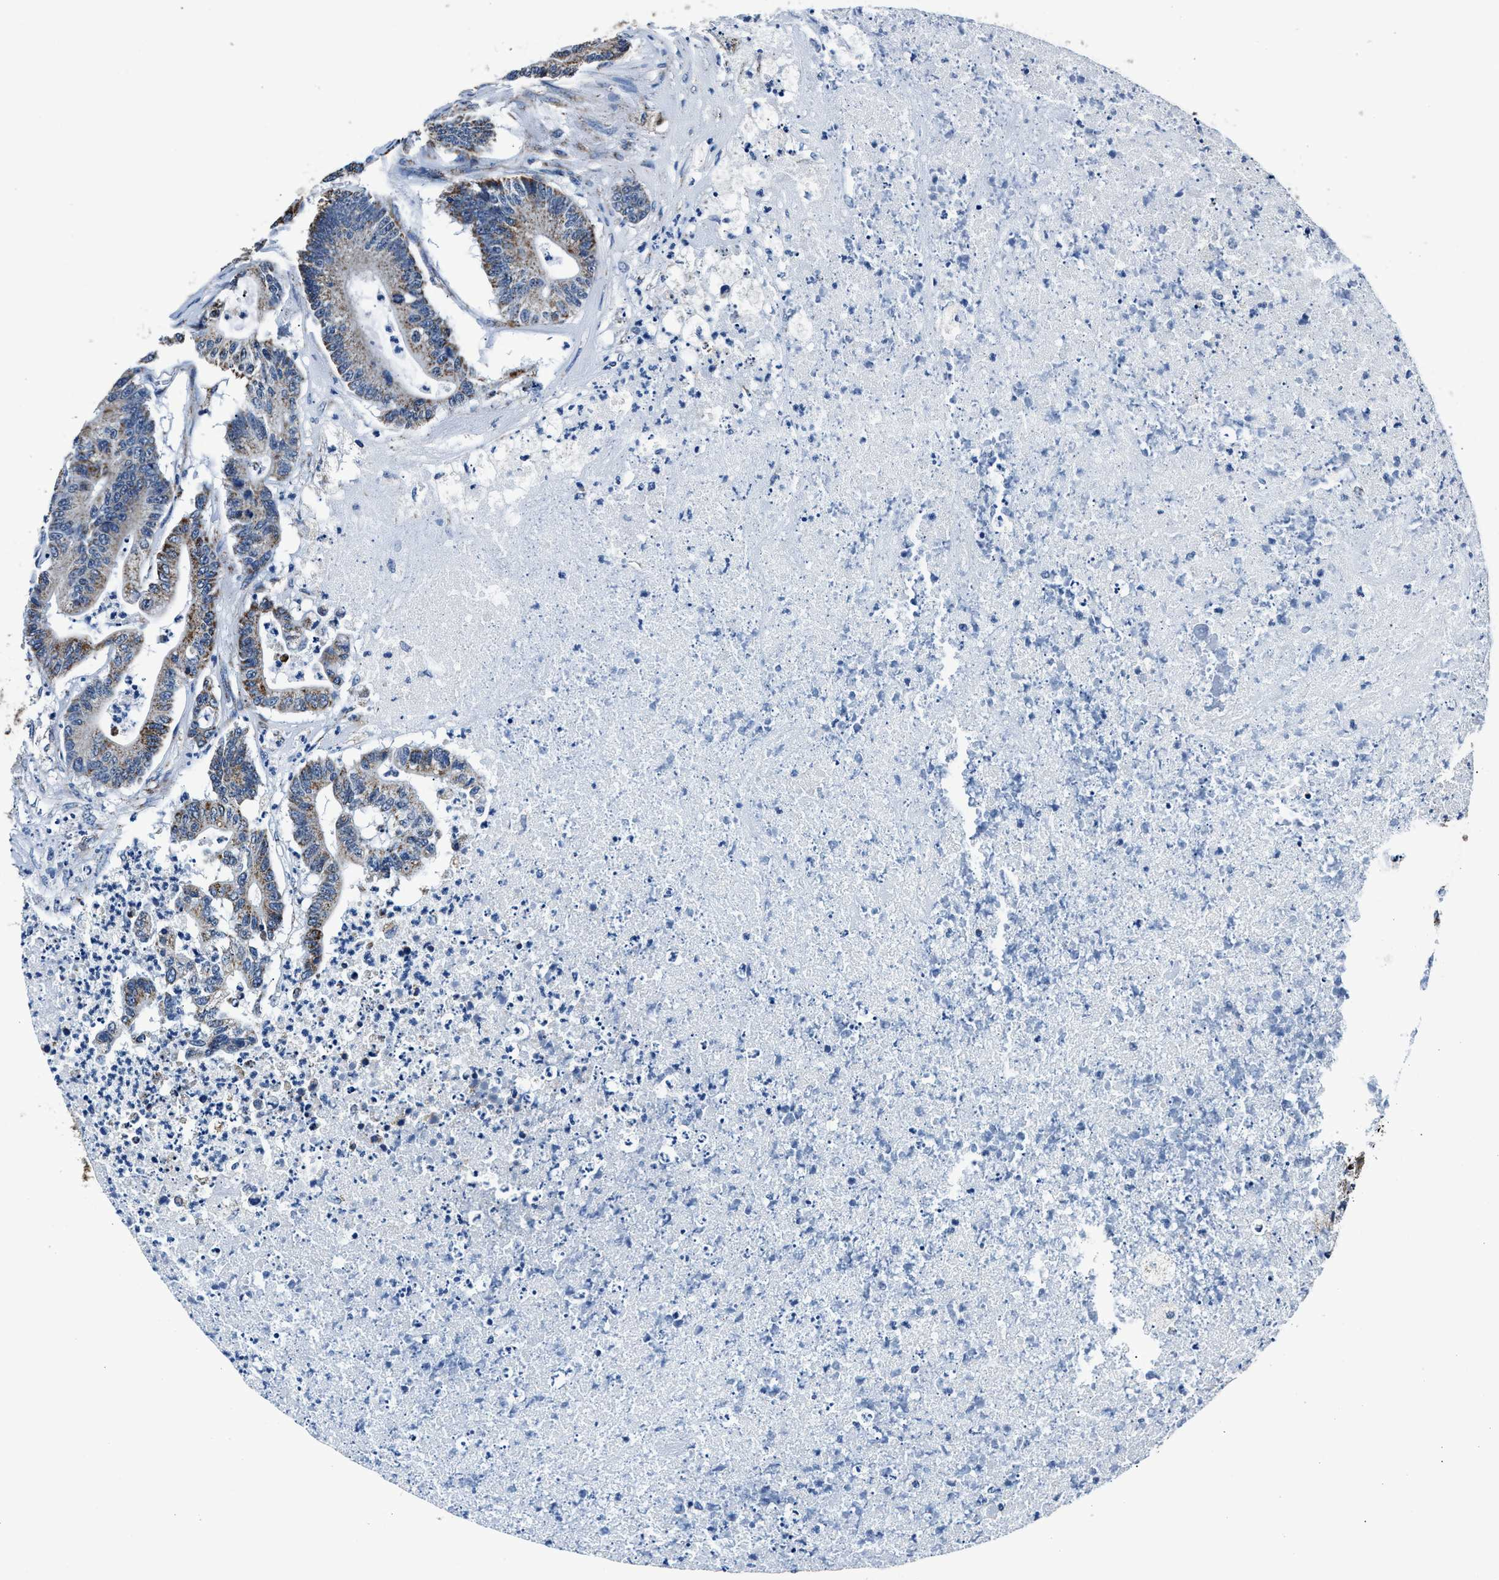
{"staining": {"intensity": "moderate", "quantity": "25%-75%", "location": "cytoplasmic/membranous"}, "tissue": "colorectal cancer", "cell_type": "Tumor cells", "image_type": "cancer", "snomed": [{"axis": "morphology", "description": "Adenocarcinoma, NOS"}, {"axis": "topography", "description": "Colon"}], "caption": "The immunohistochemical stain shows moderate cytoplasmic/membranous staining in tumor cells of adenocarcinoma (colorectal) tissue.", "gene": "HIBADH", "patient": {"sex": "female", "age": 84}}